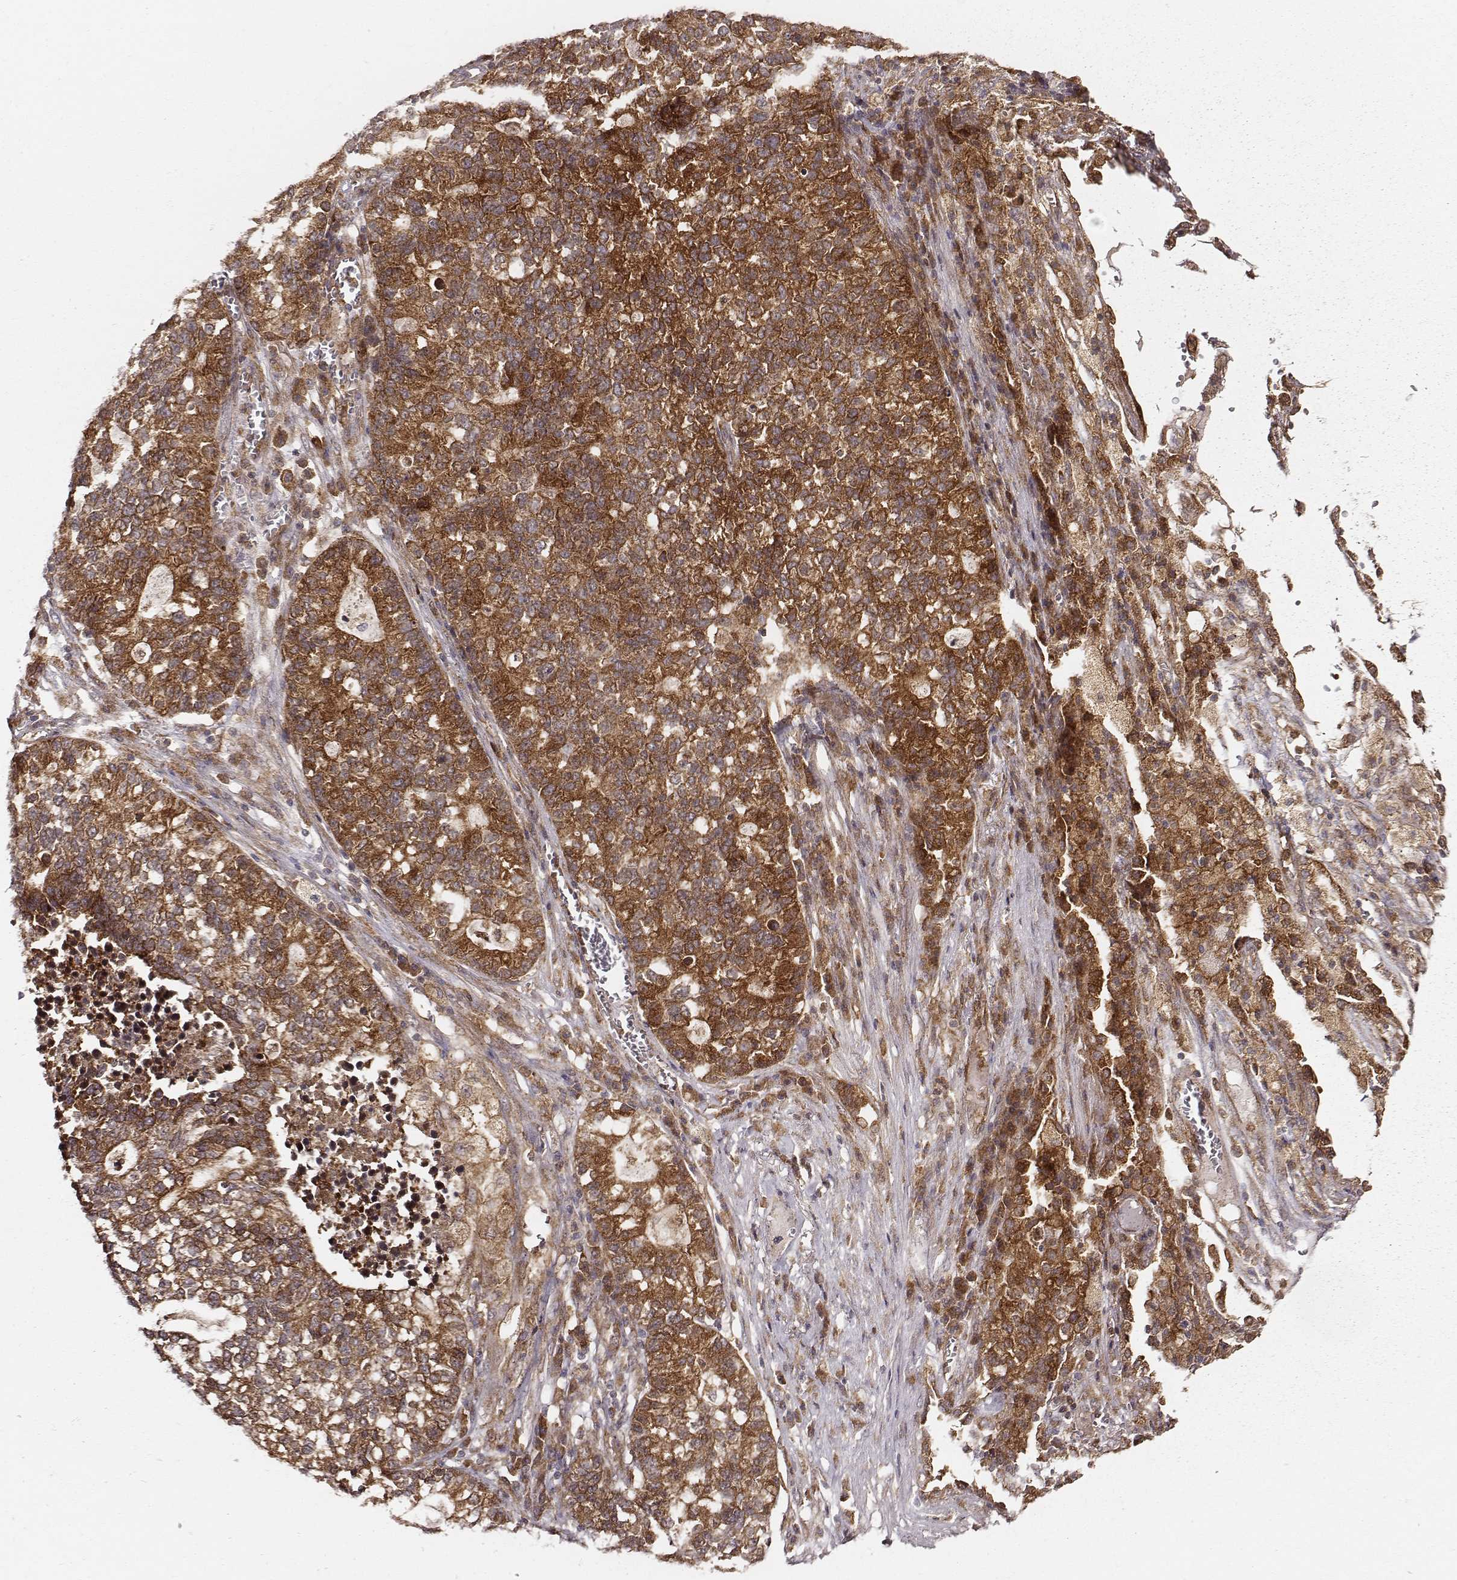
{"staining": {"intensity": "strong", "quantity": ">75%", "location": "cytoplasmic/membranous"}, "tissue": "lung cancer", "cell_type": "Tumor cells", "image_type": "cancer", "snomed": [{"axis": "morphology", "description": "Adenocarcinoma, NOS"}, {"axis": "topography", "description": "Lung"}], "caption": "Lung adenocarcinoma tissue displays strong cytoplasmic/membranous expression in about >75% of tumor cells, visualized by immunohistochemistry. (Stains: DAB in brown, nuclei in blue, Microscopy: brightfield microscopy at high magnification).", "gene": "VPS26A", "patient": {"sex": "male", "age": 57}}